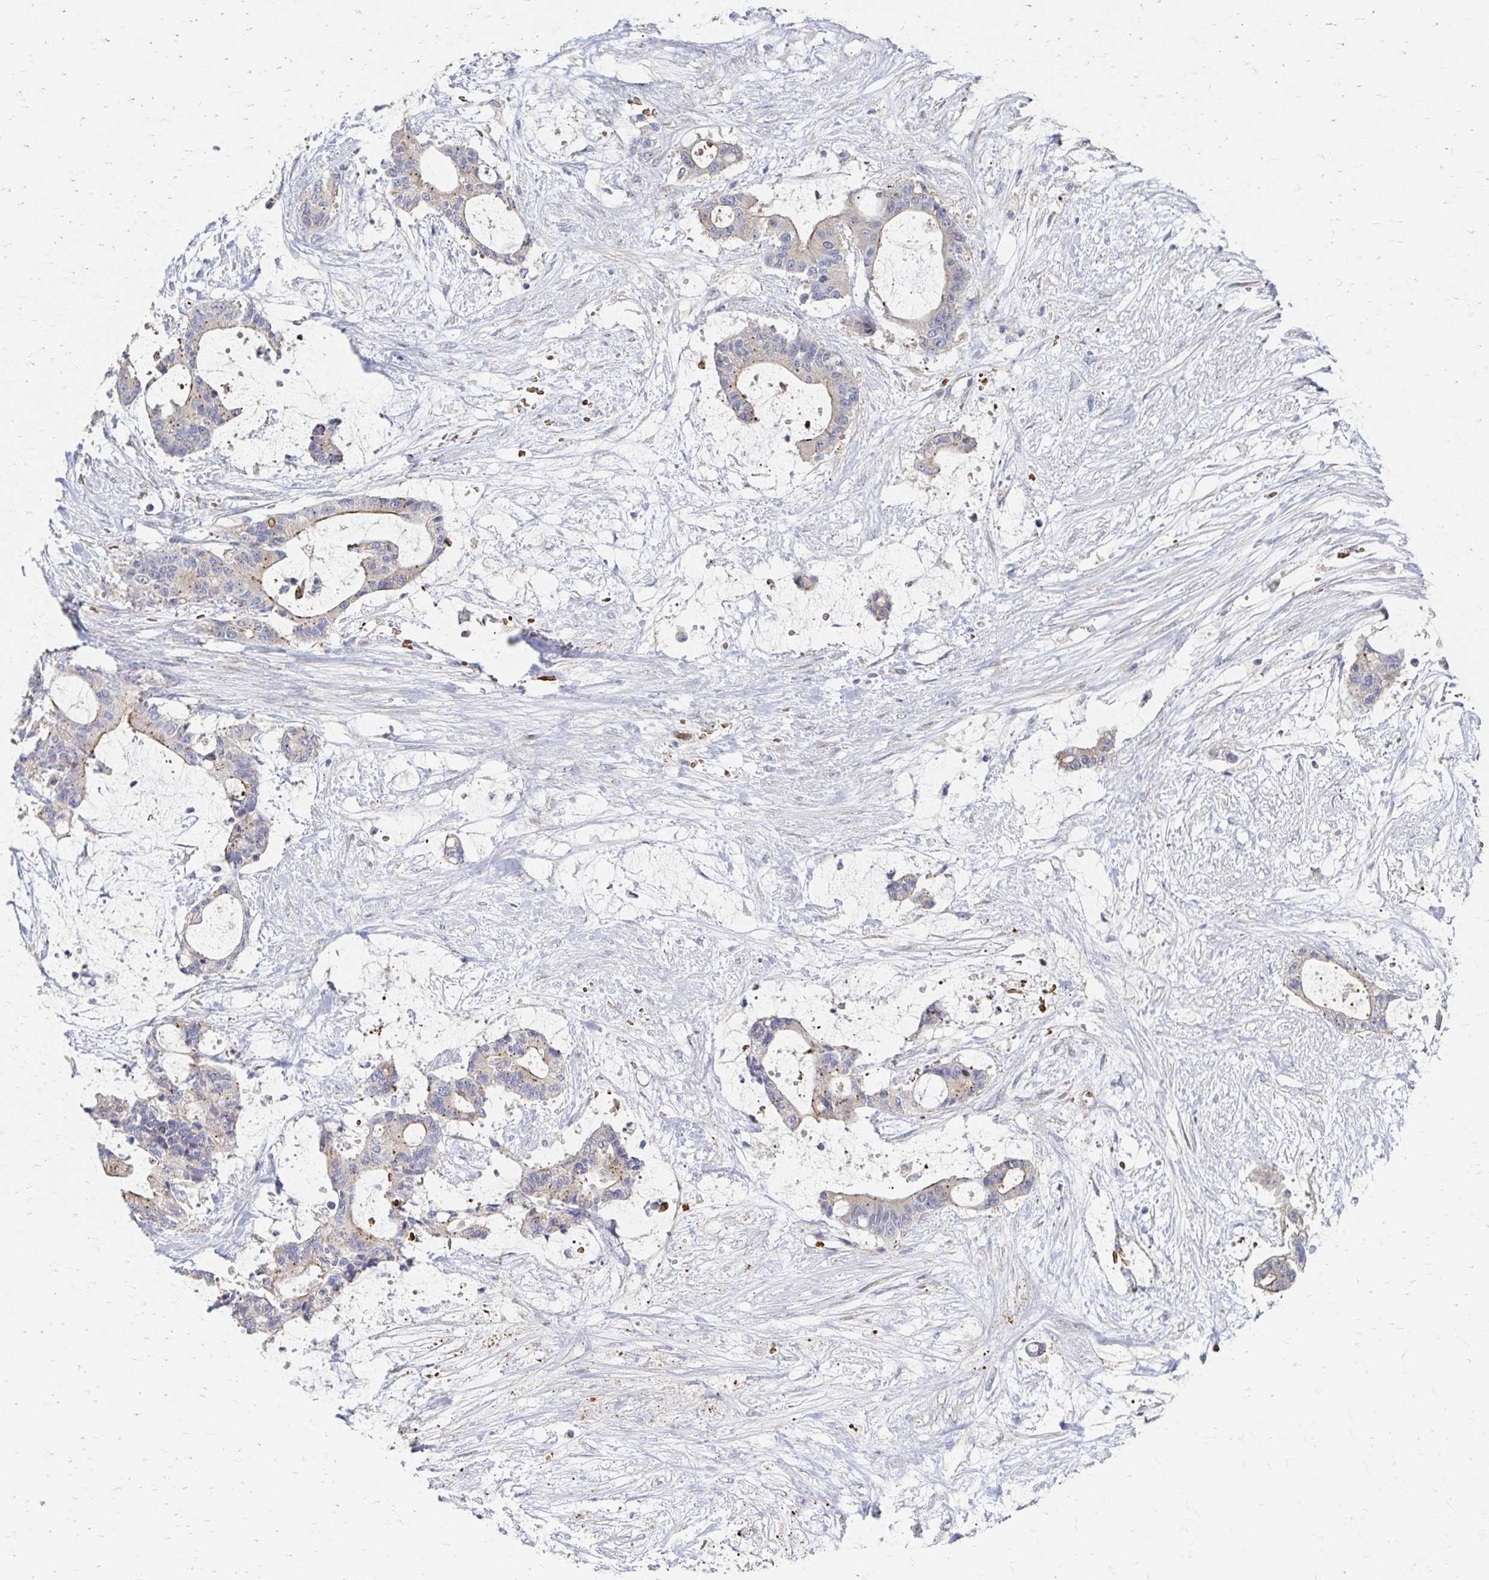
{"staining": {"intensity": "weak", "quantity": "<25%", "location": "cytoplasmic/membranous"}, "tissue": "liver cancer", "cell_type": "Tumor cells", "image_type": "cancer", "snomed": [{"axis": "morphology", "description": "Normal tissue, NOS"}, {"axis": "morphology", "description": "Cholangiocarcinoma"}, {"axis": "topography", "description": "Liver"}, {"axis": "topography", "description": "Peripheral nerve tissue"}], "caption": "An immunohistochemistry (IHC) photomicrograph of liver cancer is shown. There is no staining in tumor cells of liver cancer.", "gene": "SKA2", "patient": {"sex": "female", "age": 73}}